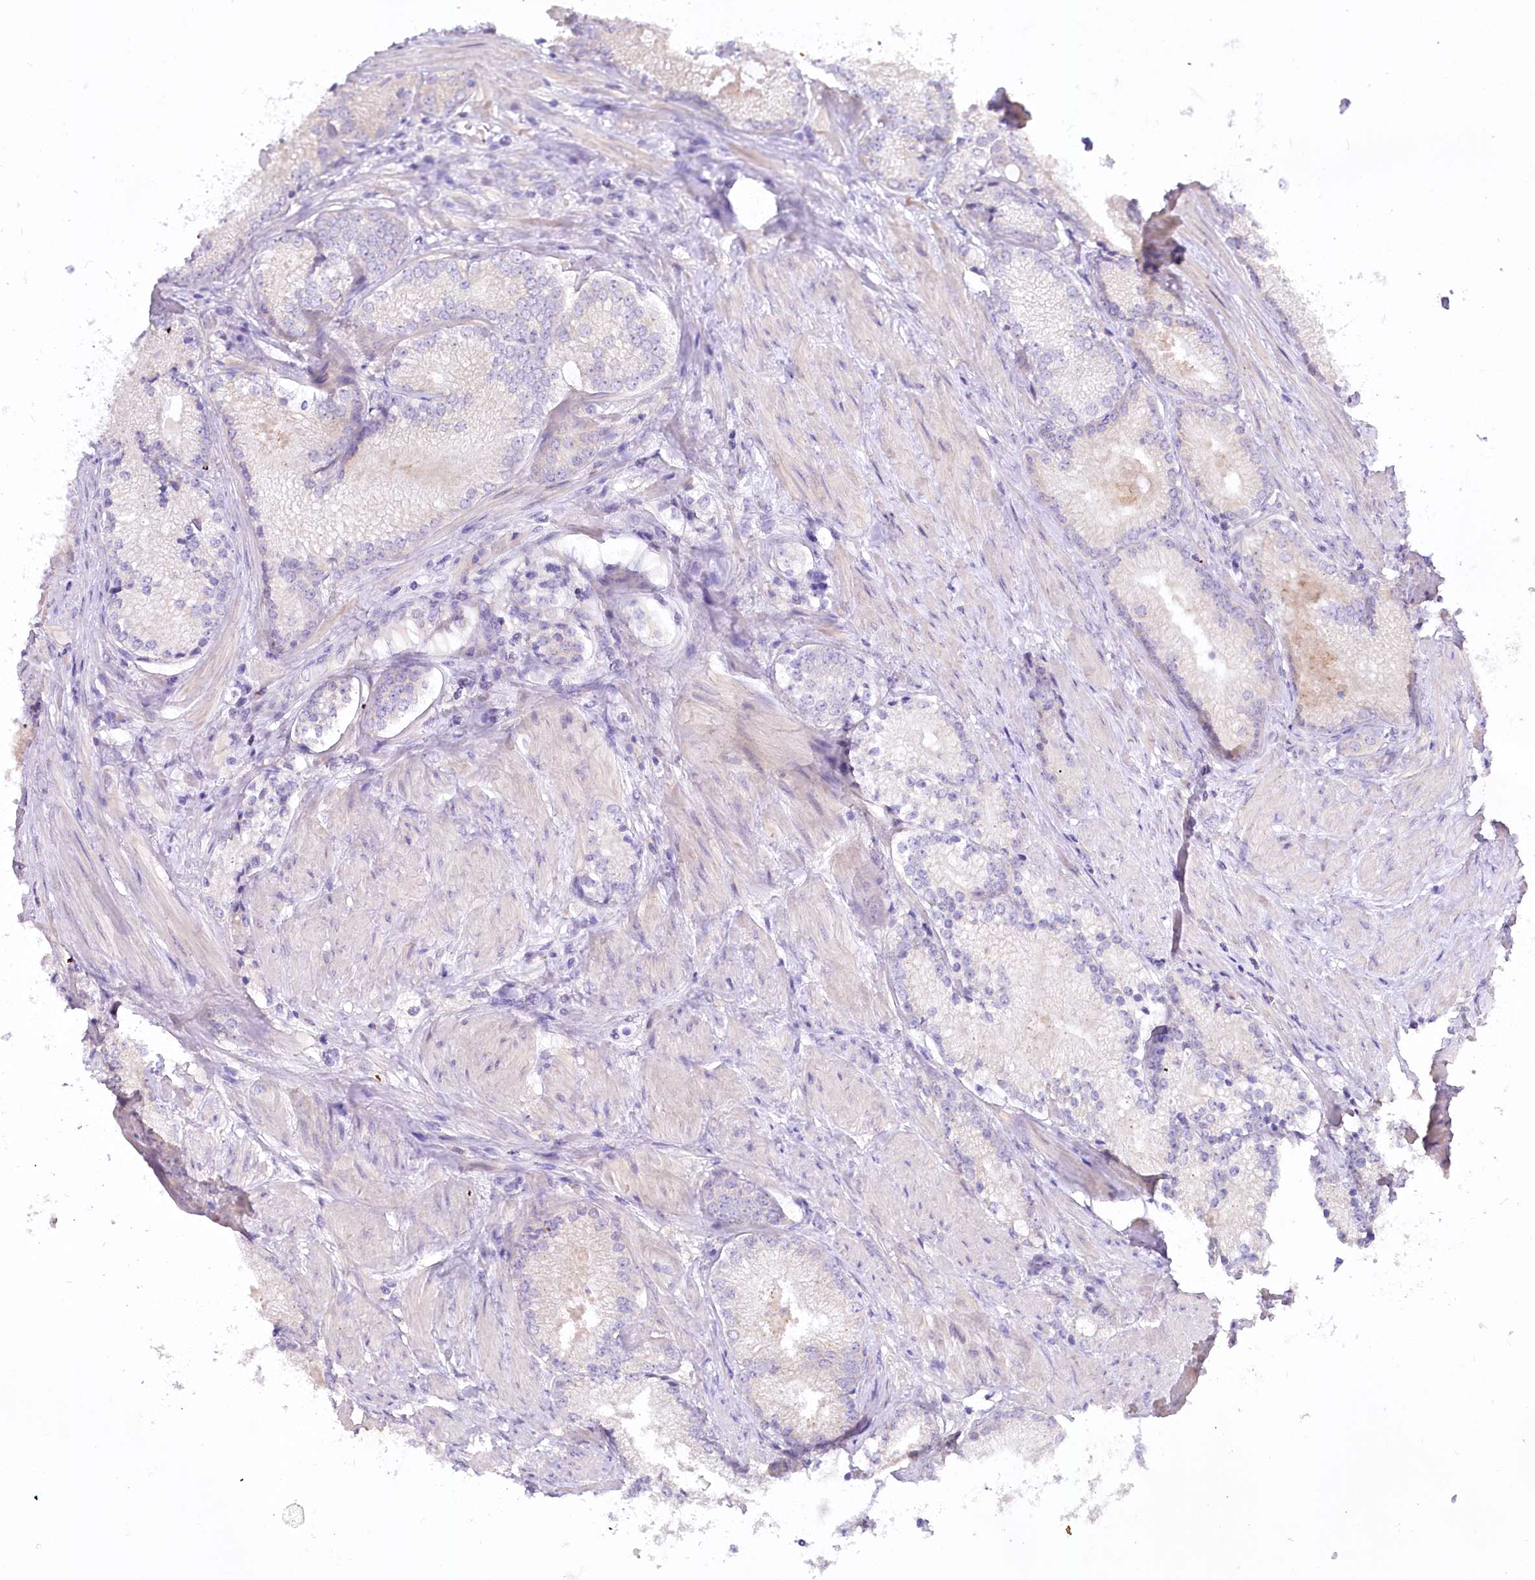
{"staining": {"intensity": "negative", "quantity": "none", "location": "none"}, "tissue": "prostate cancer", "cell_type": "Tumor cells", "image_type": "cancer", "snomed": [{"axis": "morphology", "description": "Adenocarcinoma, High grade"}, {"axis": "topography", "description": "Prostate"}], "caption": "An image of prostate cancer stained for a protein displays no brown staining in tumor cells. The staining was performed using DAB to visualize the protein expression in brown, while the nuclei were stained in blue with hematoxylin (Magnification: 20x).", "gene": "MYOZ1", "patient": {"sex": "male", "age": 66}}